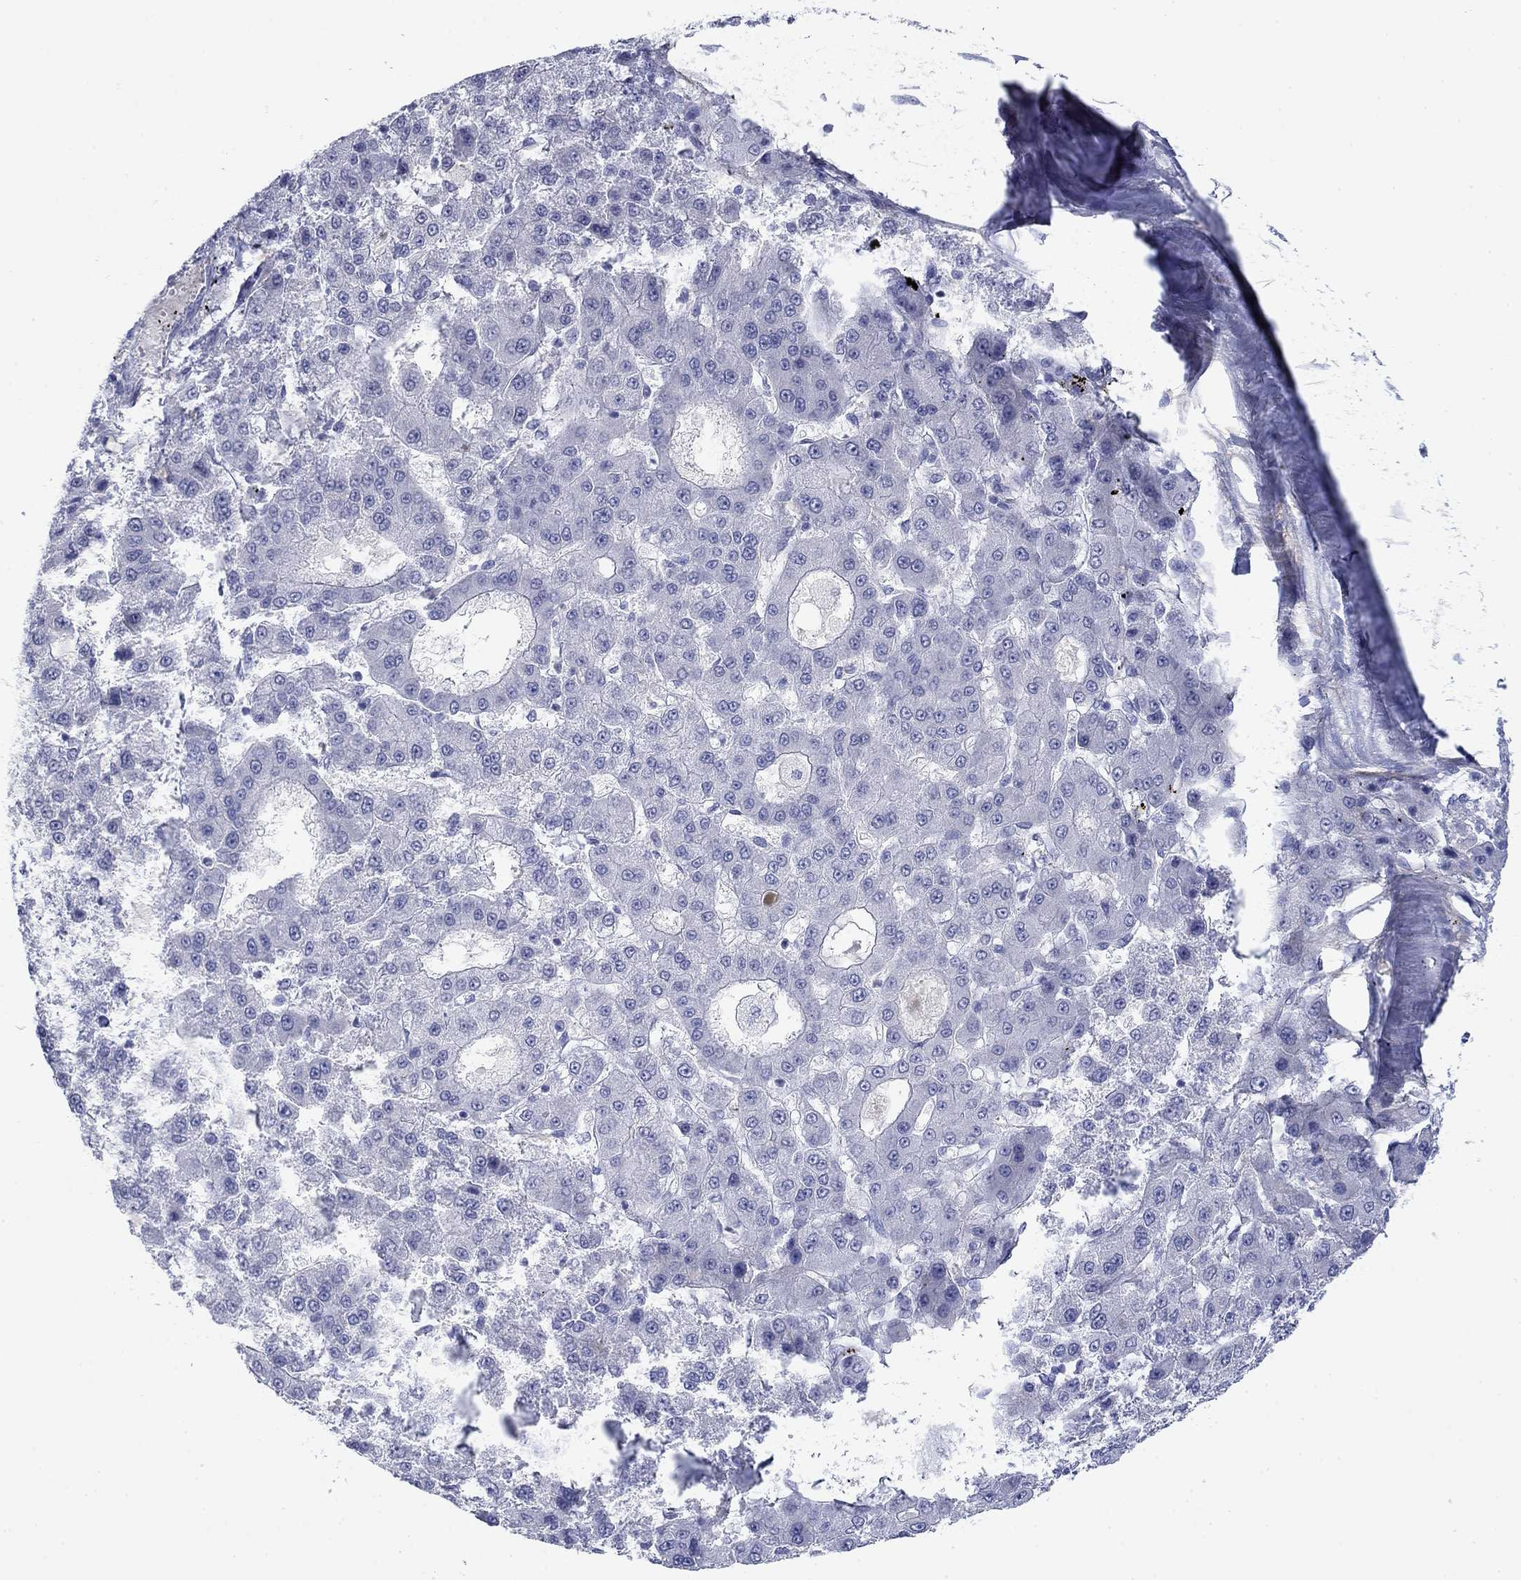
{"staining": {"intensity": "negative", "quantity": "none", "location": "none"}, "tissue": "liver cancer", "cell_type": "Tumor cells", "image_type": "cancer", "snomed": [{"axis": "morphology", "description": "Carcinoma, Hepatocellular, NOS"}, {"axis": "topography", "description": "Liver"}], "caption": "Tumor cells show no significant positivity in liver hepatocellular carcinoma. Brightfield microscopy of IHC stained with DAB (3,3'-diaminobenzidine) (brown) and hematoxylin (blue), captured at high magnification.", "gene": "PDYN", "patient": {"sex": "male", "age": 70}}